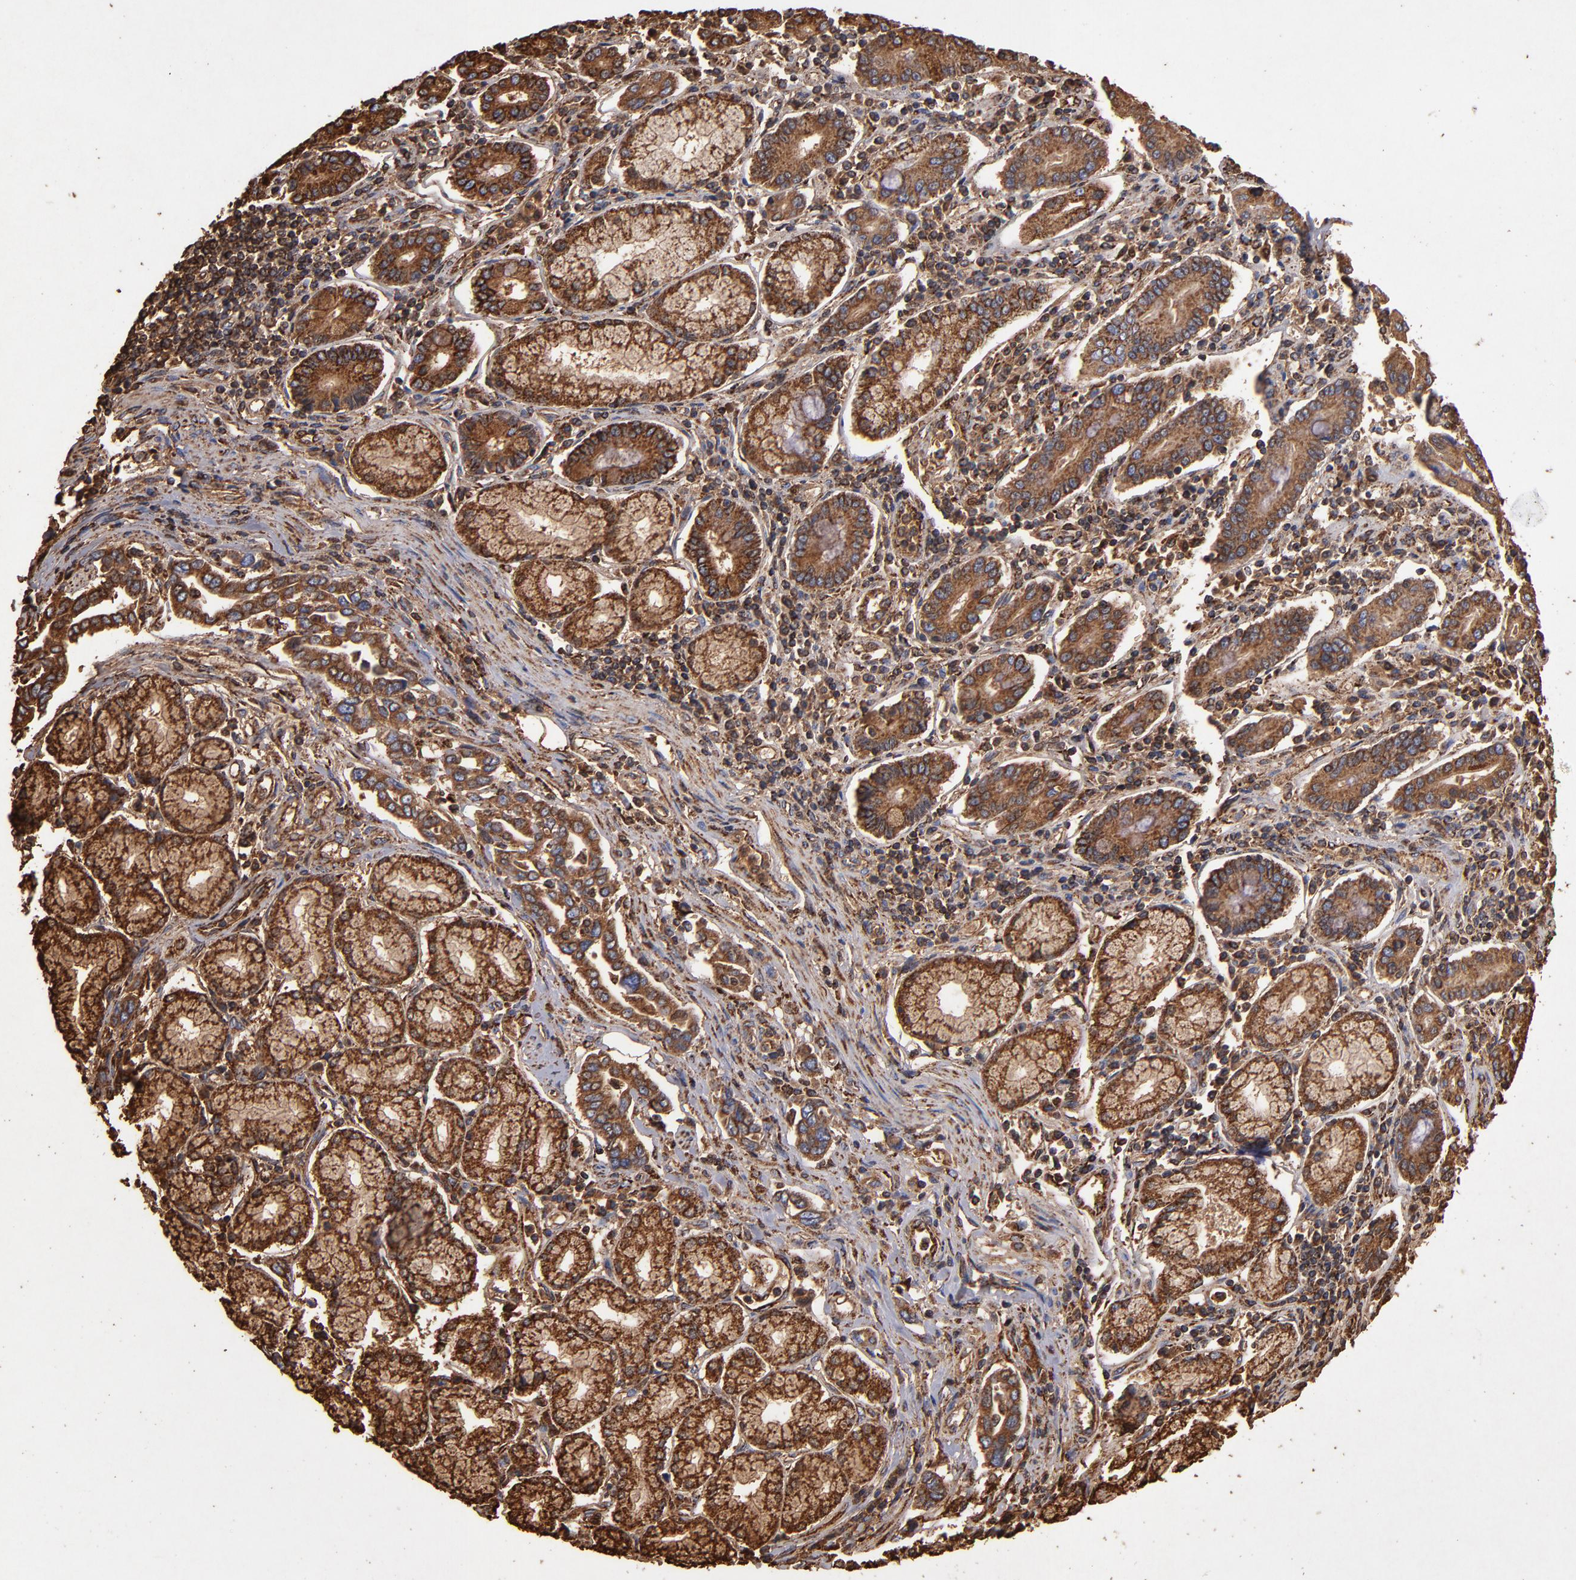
{"staining": {"intensity": "strong", "quantity": ">75%", "location": "cytoplasmic/membranous"}, "tissue": "pancreatic cancer", "cell_type": "Tumor cells", "image_type": "cancer", "snomed": [{"axis": "morphology", "description": "Adenocarcinoma, NOS"}, {"axis": "topography", "description": "Pancreas"}], "caption": "Immunohistochemical staining of human pancreatic cancer exhibits high levels of strong cytoplasmic/membranous protein expression in approximately >75% of tumor cells.", "gene": "SOD2", "patient": {"sex": "female", "age": 57}}